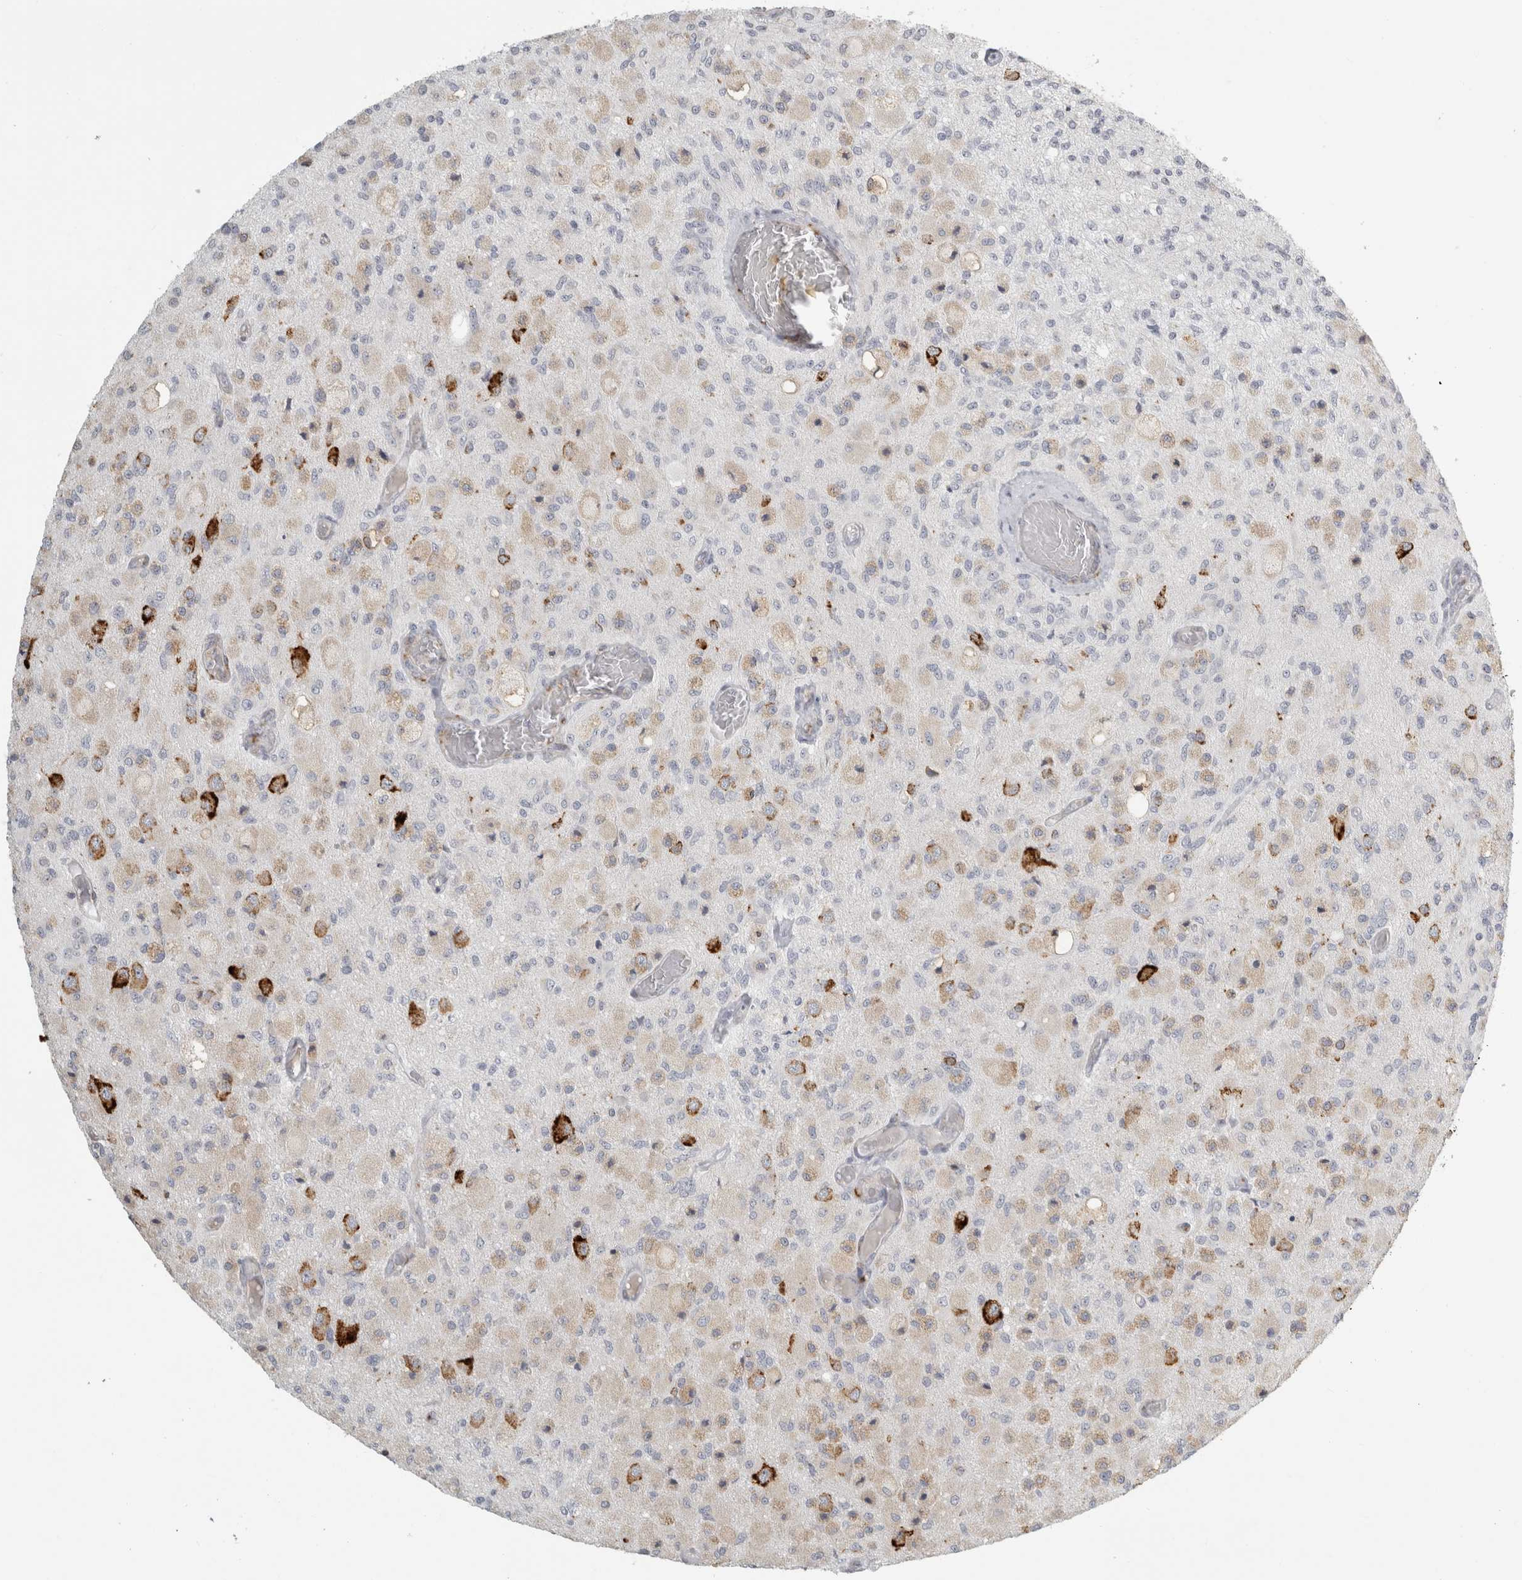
{"staining": {"intensity": "weak", "quantity": "25%-75%", "location": "cytoplasmic/membranous"}, "tissue": "glioma", "cell_type": "Tumor cells", "image_type": "cancer", "snomed": [{"axis": "morphology", "description": "Normal tissue, NOS"}, {"axis": "morphology", "description": "Glioma, malignant, High grade"}, {"axis": "topography", "description": "Cerebral cortex"}], "caption": "DAB immunohistochemical staining of glioma shows weak cytoplasmic/membranous protein expression in approximately 25%-75% of tumor cells.", "gene": "OSTN", "patient": {"sex": "male", "age": 77}}